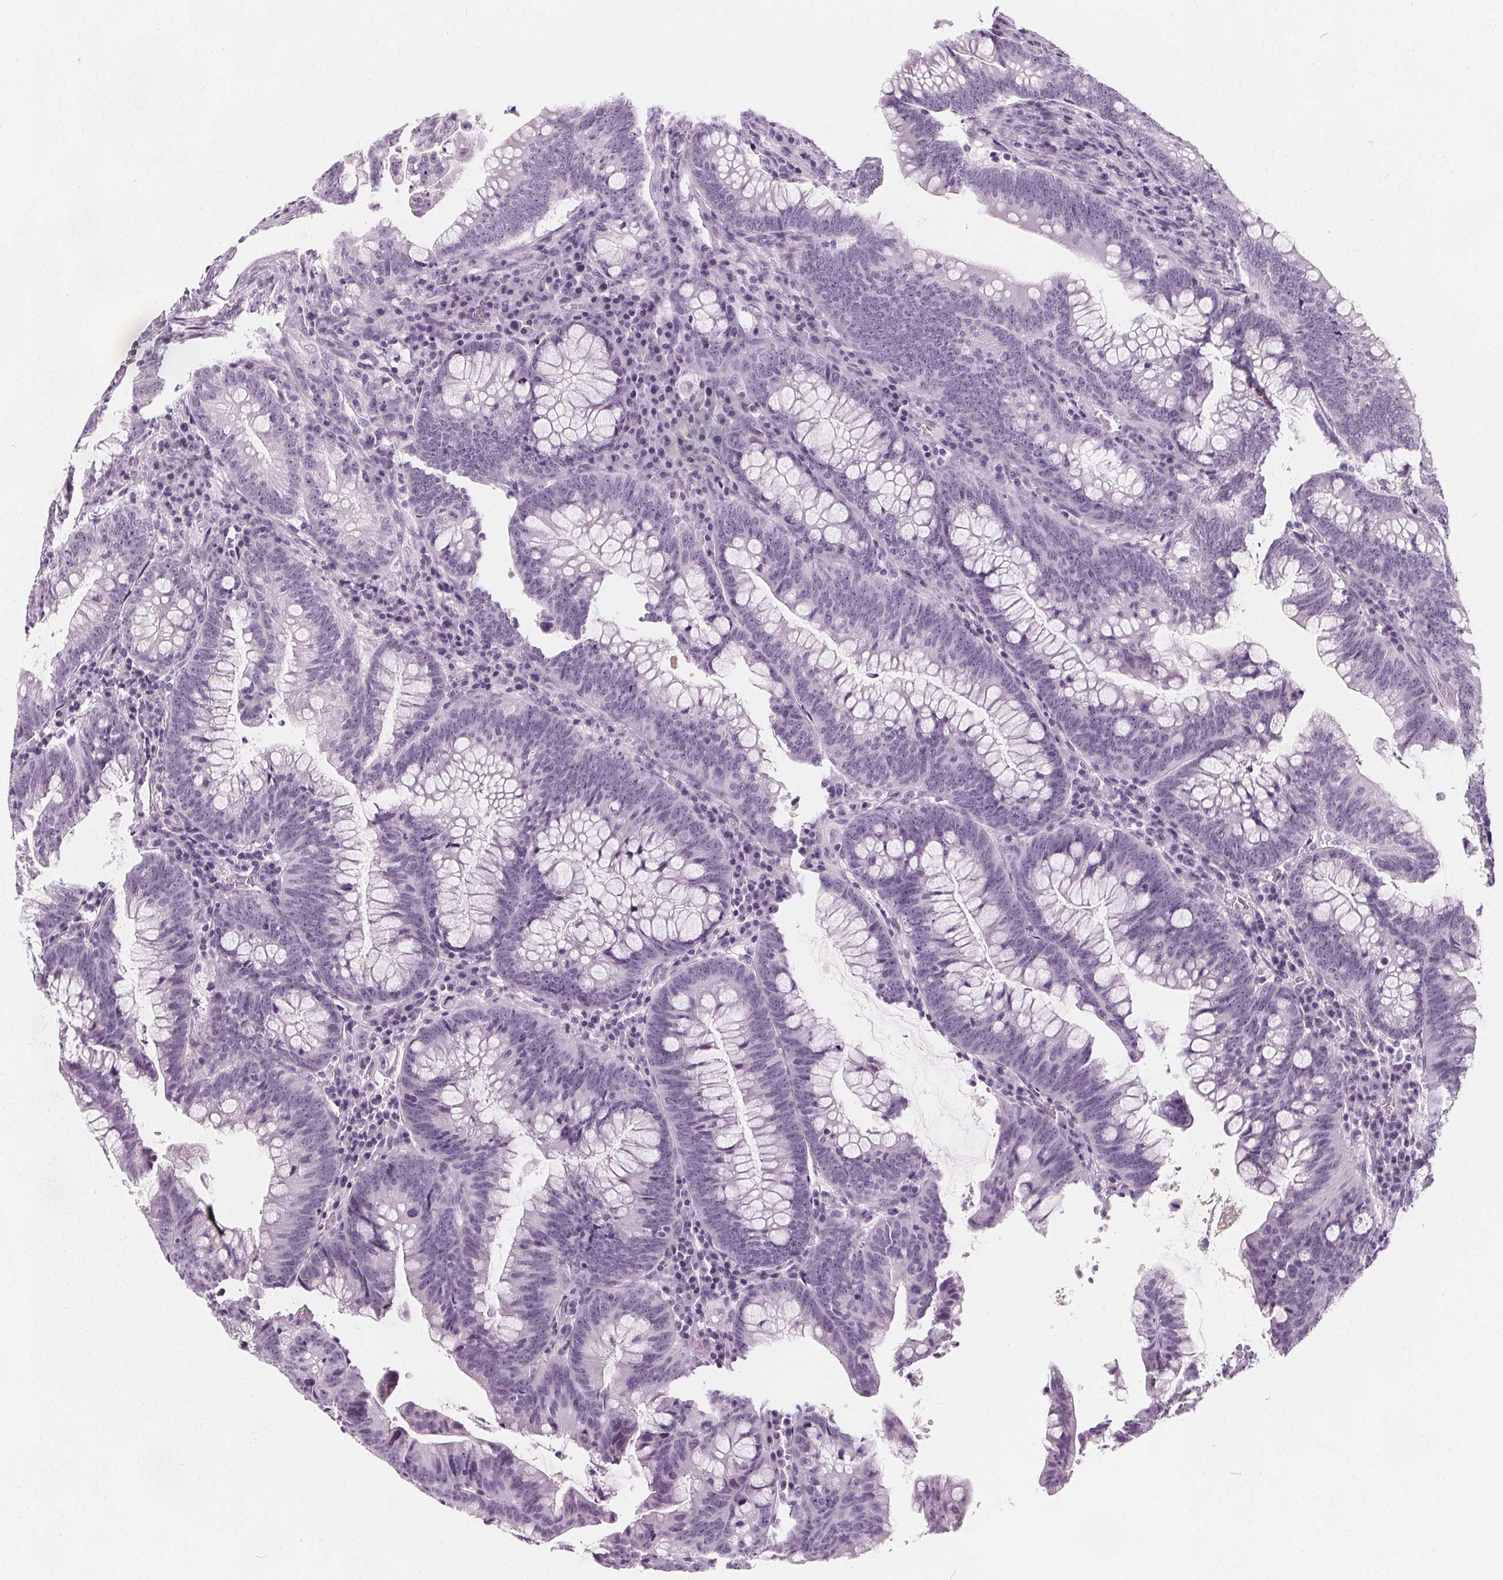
{"staining": {"intensity": "negative", "quantity": "none", "location": "none"}, "tissue": "colorectal cancer", "cell_type": "Tumor cells", "image_type": "cancer", "snomed": [{"axis": "morphology", "description": "Adenocarcinoma, NOS"}, {"axis": "topography", "description": "Colon"}], "caption": "Colorectal adenocarcinoma was stained to show a protein in brown. There is no significant expression in tumor cells.", "gene": "DBX2", "patient": {"sex": "male", "age": 62}}